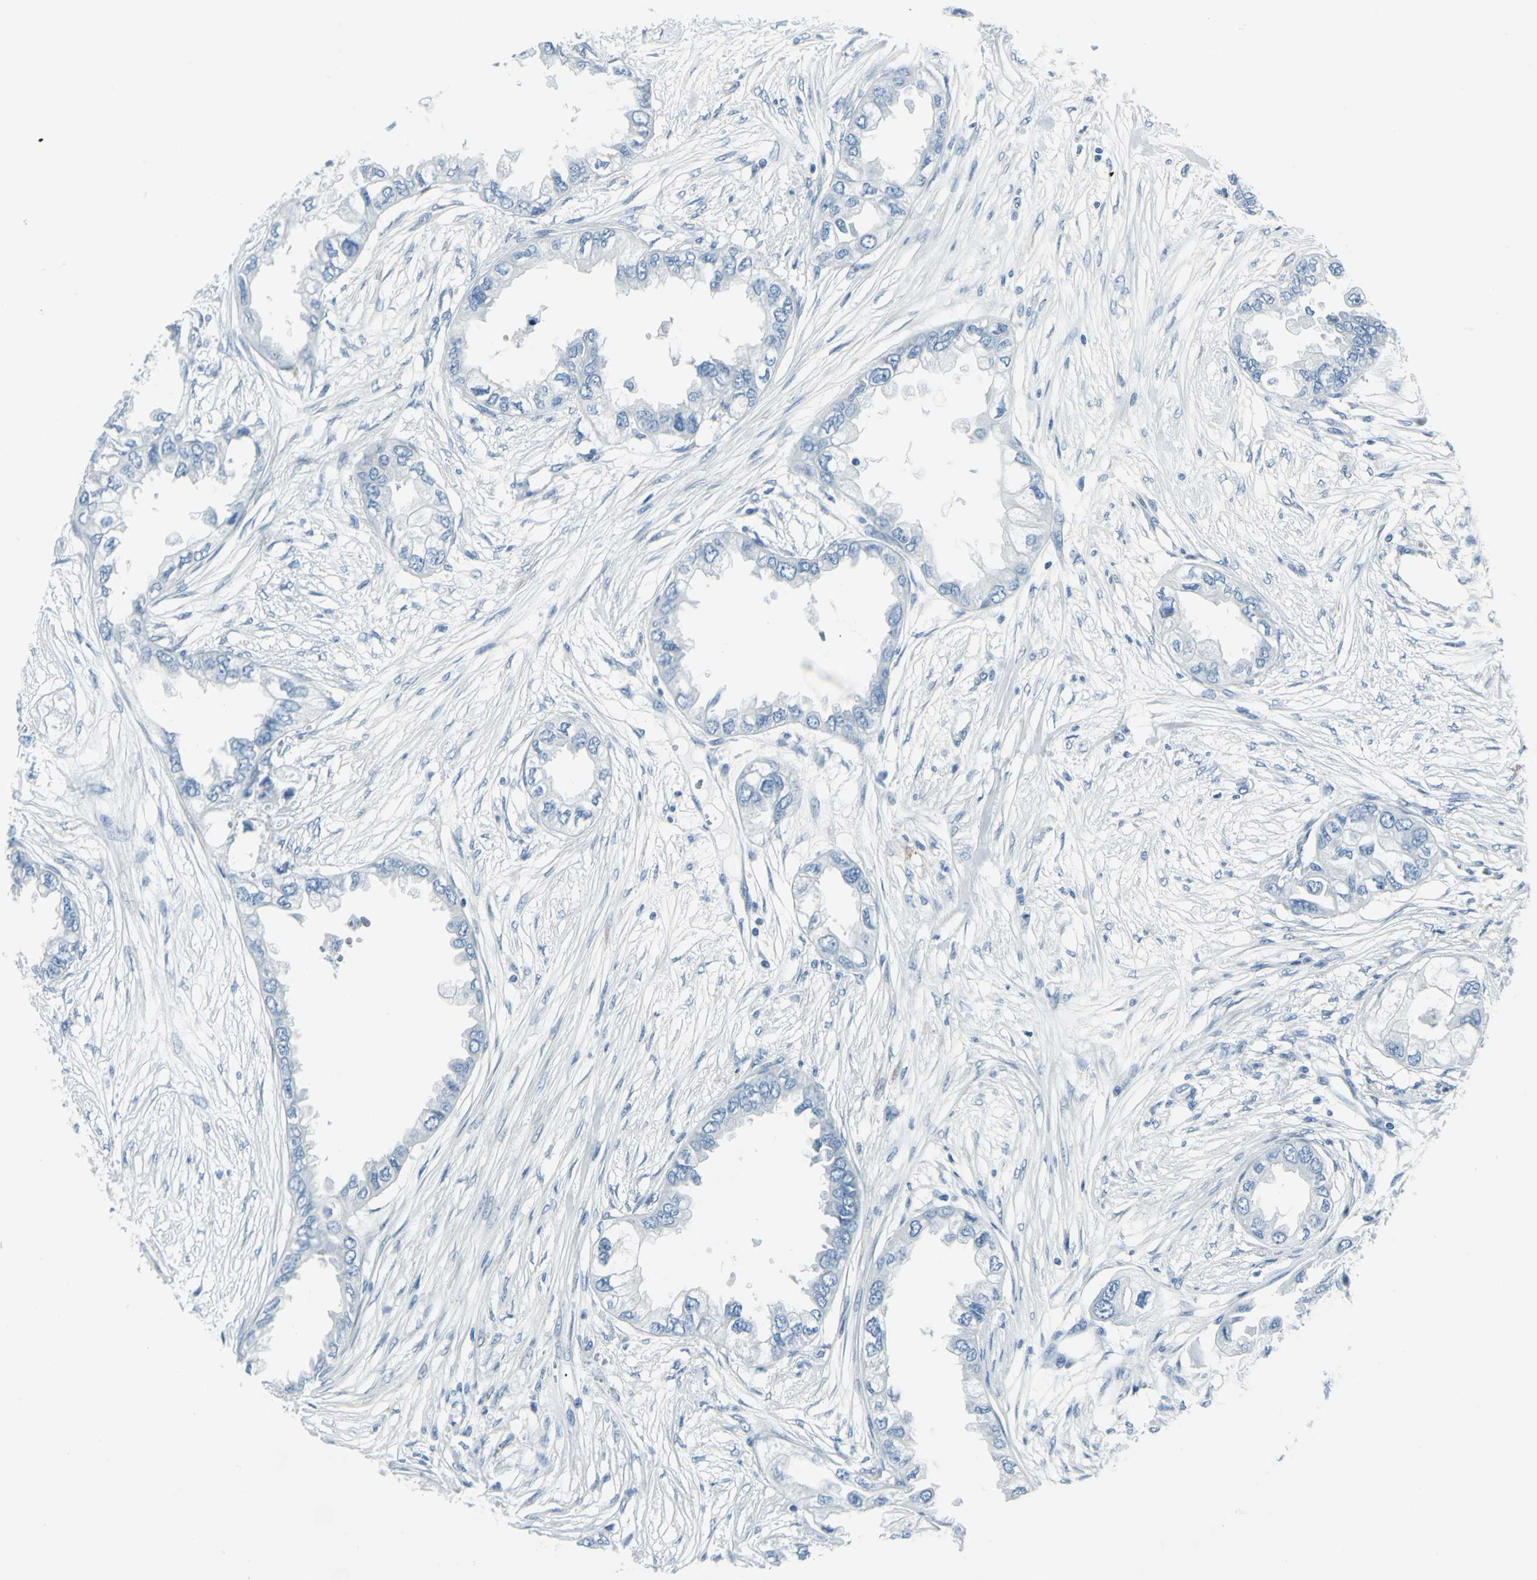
{"staining": {"intensity": "negative", "quantity": "none", "location": "none"}, "tissue": "endometrial cancer", "cell_type": "Tumor cells", "image_type": "cancer", "snomed": [{"axis": "morphology", "description": "Adenocarcinoma, NOS"}, {"axis": "topography", "description": "Endometrium"}], "caption": "Immunohistochemistry of human endometrial cancer displays no expression in tumor cells. (Brightfield microscopy of DAB (3,3'-diaminobenzidine) immunohistochemistry at high magnification).", "gene": "CYB5A", "patient": {"sex": "female", "age": 67}}